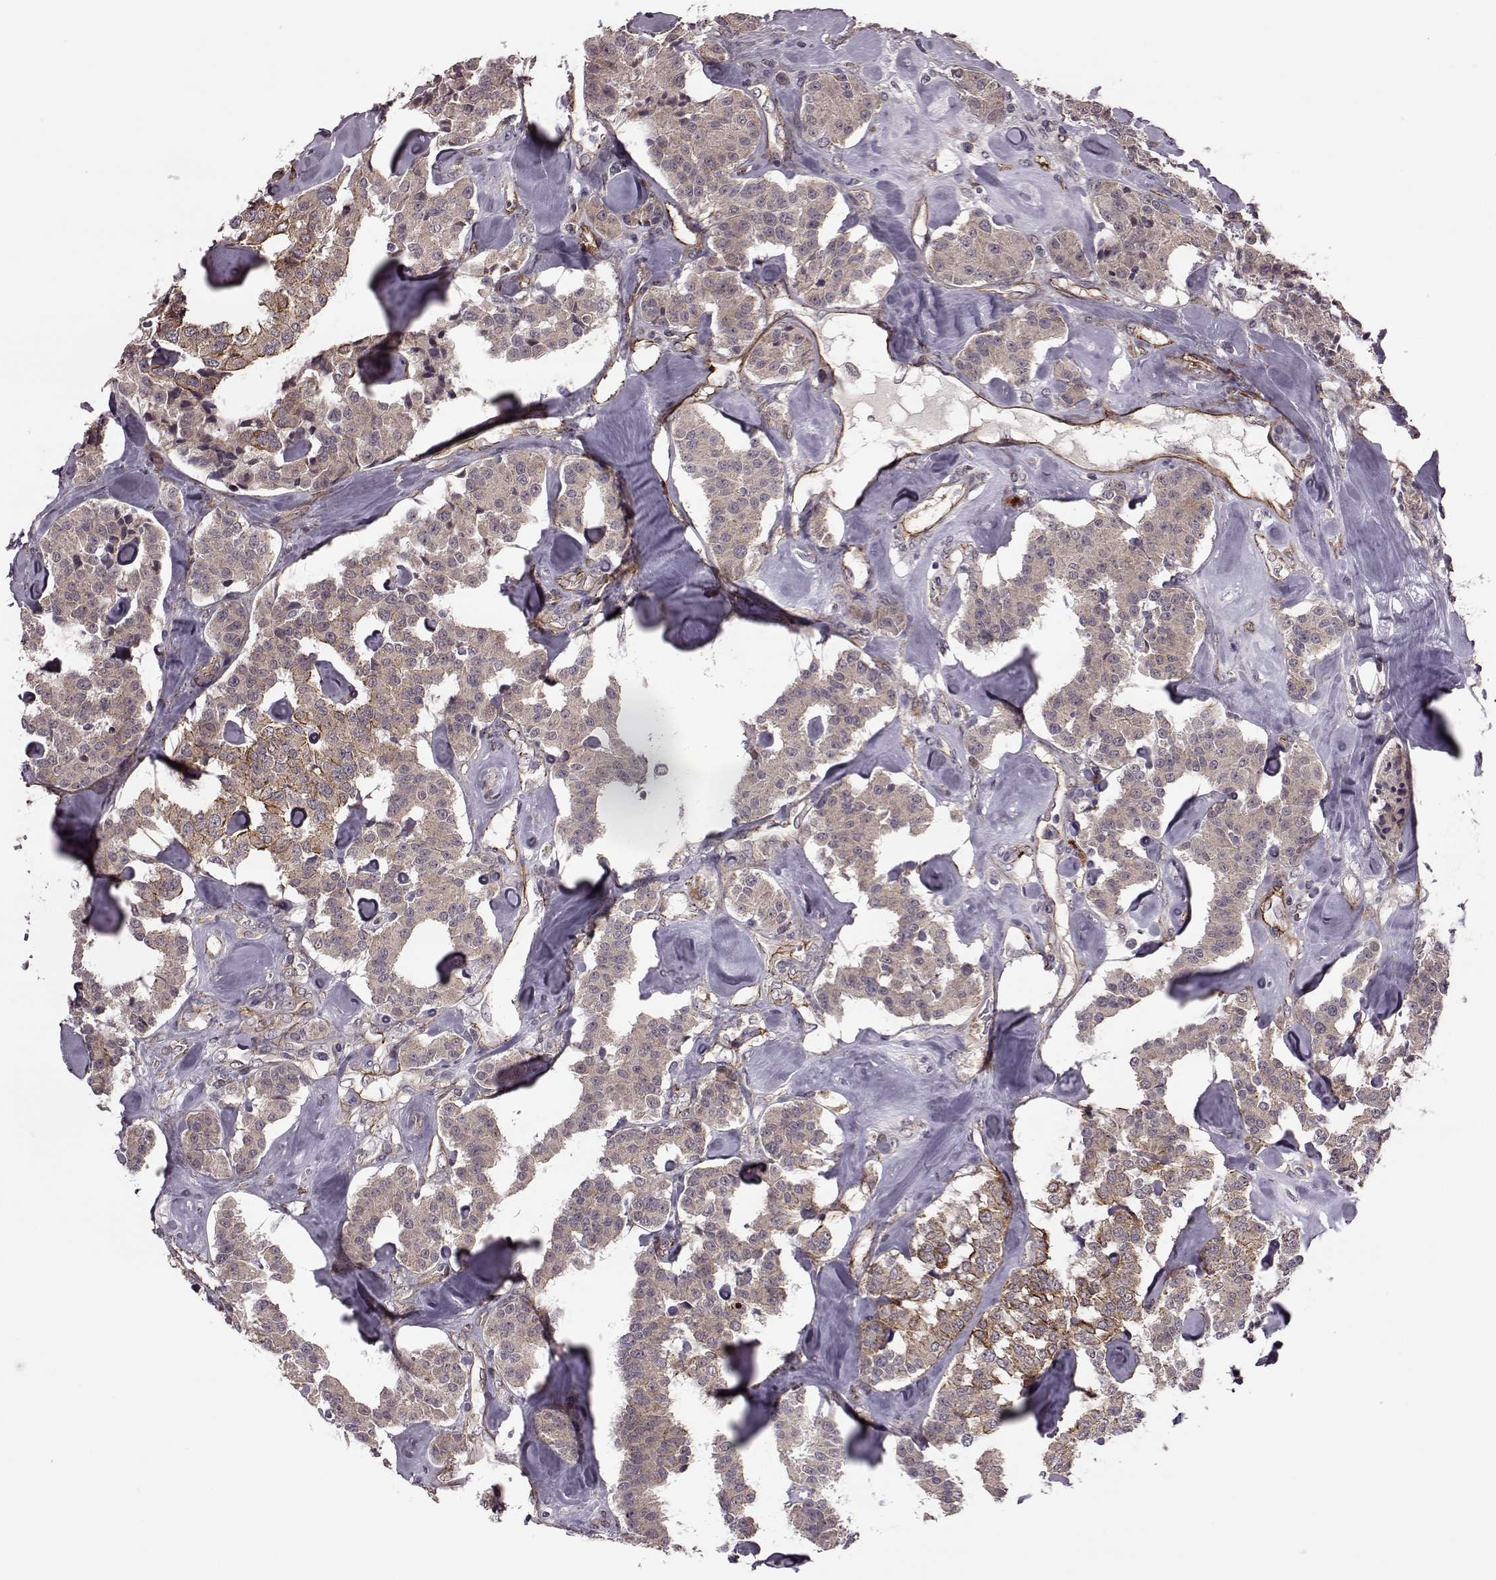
{"staining": {"intensity": "strong", "quantity": "<25%", "location": "cytoplasmic/membranous"}, "tissue": "carcinoid", "cell_type": "Tumor cells", "image_type": "cancer", "snomed": [{"axis": "morphology", "description": "Carcinoid, malignant, NOS"}, {"axis": "topography", "description": "Pancreas"}], "caption": "Immunohistochemistry (IHC) staining of malignant carcinoid, which displays medium levels of strong cytoplasmic/membranous positivity in approximately <25% of tumor cells indicating strong cytoplasmic/membranous protein staining. The staining was performed using DAB (3,3'-diaminobenzidine) (brown) for protein detection and nuclei were counterstained in hematoxylin (blue).", "gene": "SYNPO", "patient": {"sex": "male", "age": 41}}